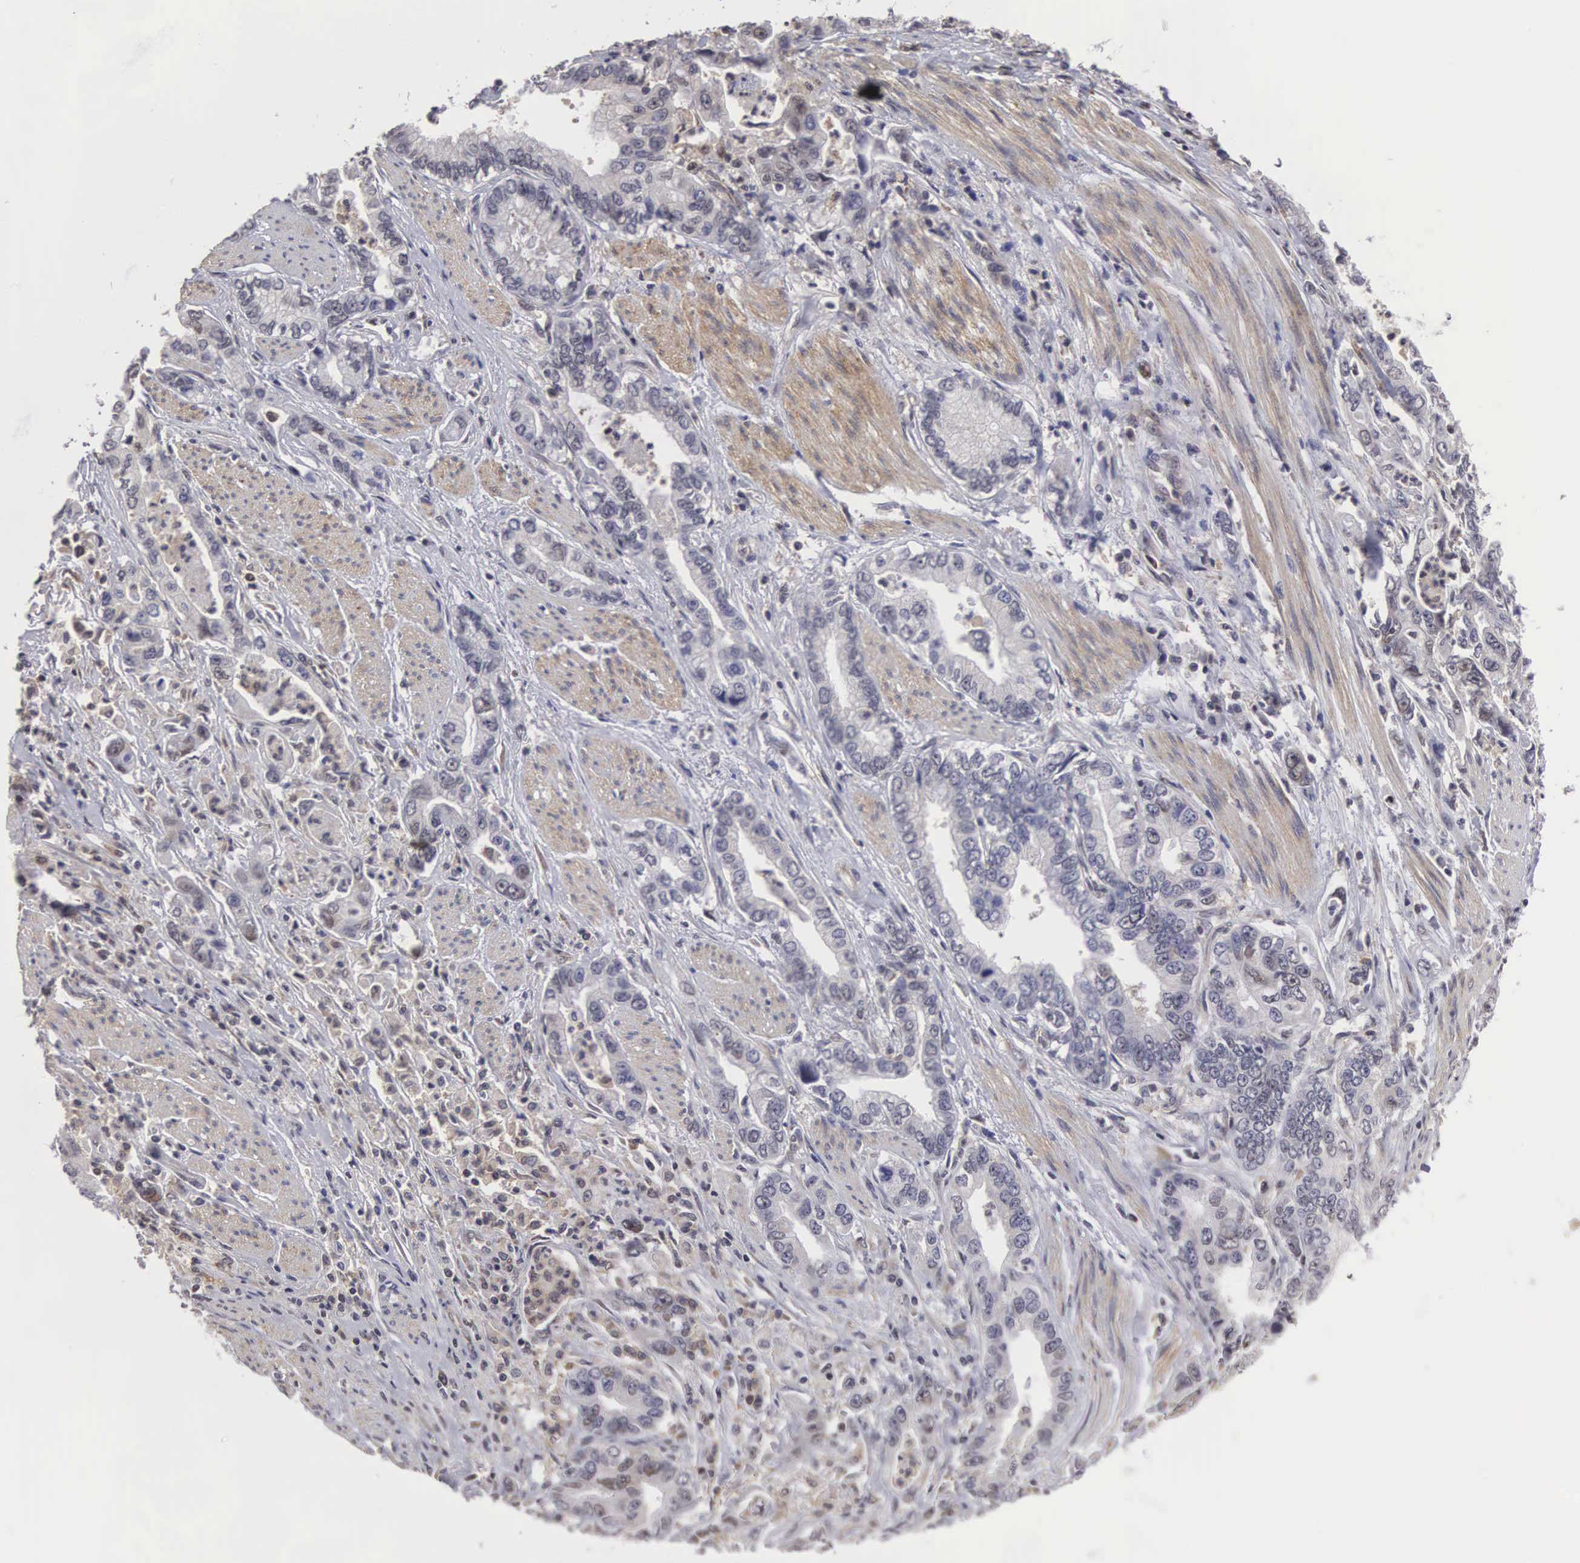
{"staining": {"intensity": "negative", "quantity": "none", "location": "none"}, "tissue": "stomach cancer", "cell_type": "Tumor cells", "image_type": "cancer", "snomed": [{"axis": "morphology", "description": "Adenocarcinoma, NOS"}, {"axis": "topography", "description": "Pancreas"}, {"axis": "topography", "description": "Stomach, upper"}], "caption": "Histopathology image shows no protein expression in tumor cells of stomach cancer (adenocarcinoma) tissue.", "gene": "ADSL", "patient": {"sex": "male", "age": 77}}